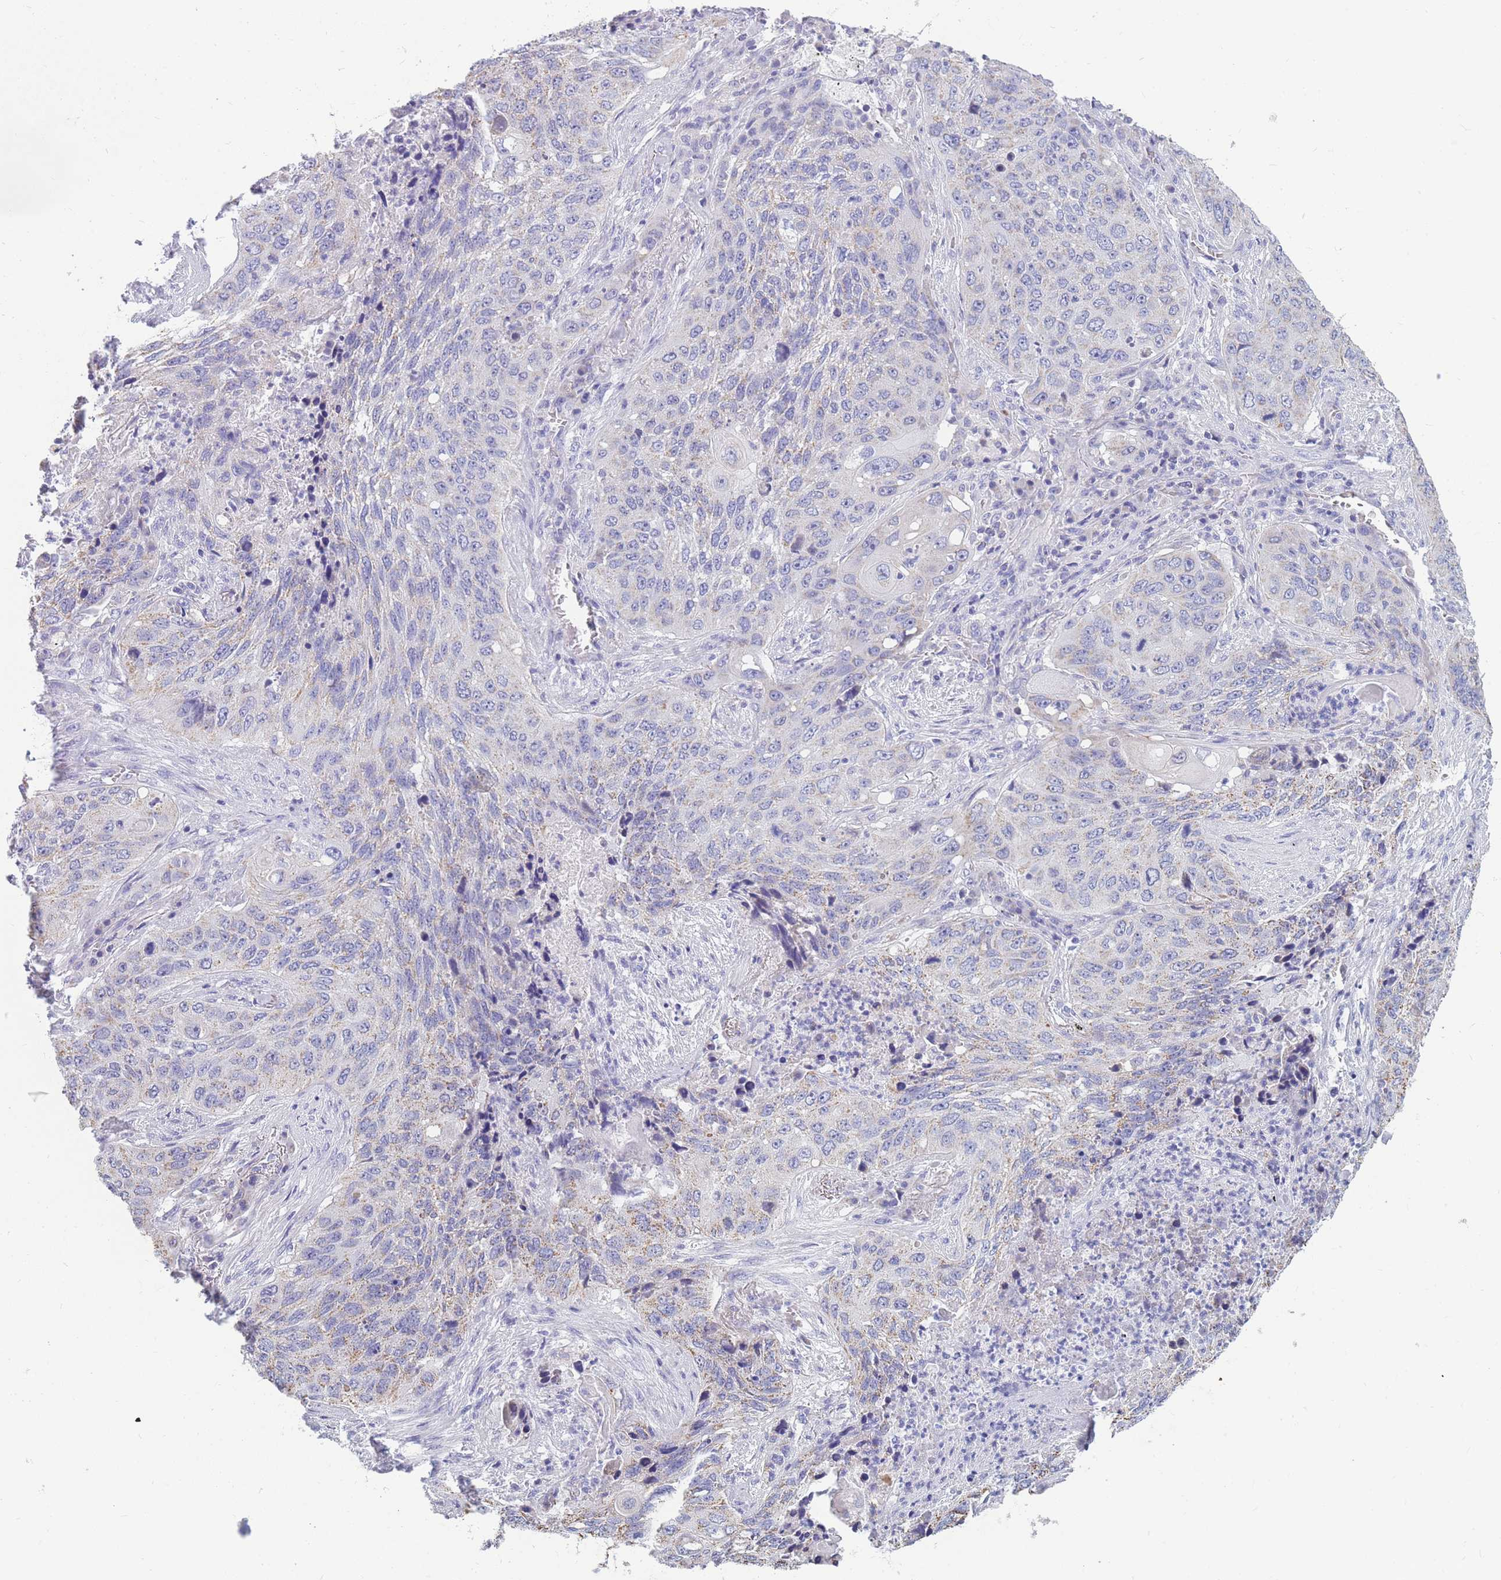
{"staining": {"intensity": "weak", "quantity": "<25%", "location": "cytoplasmic/membranous"}, "tissue": "lung cancer", "cell_type": "Tumor cells", "image_type": "cancer", "snomed": [{"axis": "morphology", "description": "Squamous cell carcinoma, NOS"}, {"axis": "topography", "description": "Lung"}], "caption": "IHC of human lung cancer (squamous cell carcinoma) reveals no positivity in tumor cells.", "gene": "DHRS11", "patient": {"sex": "female", "age": 63}}